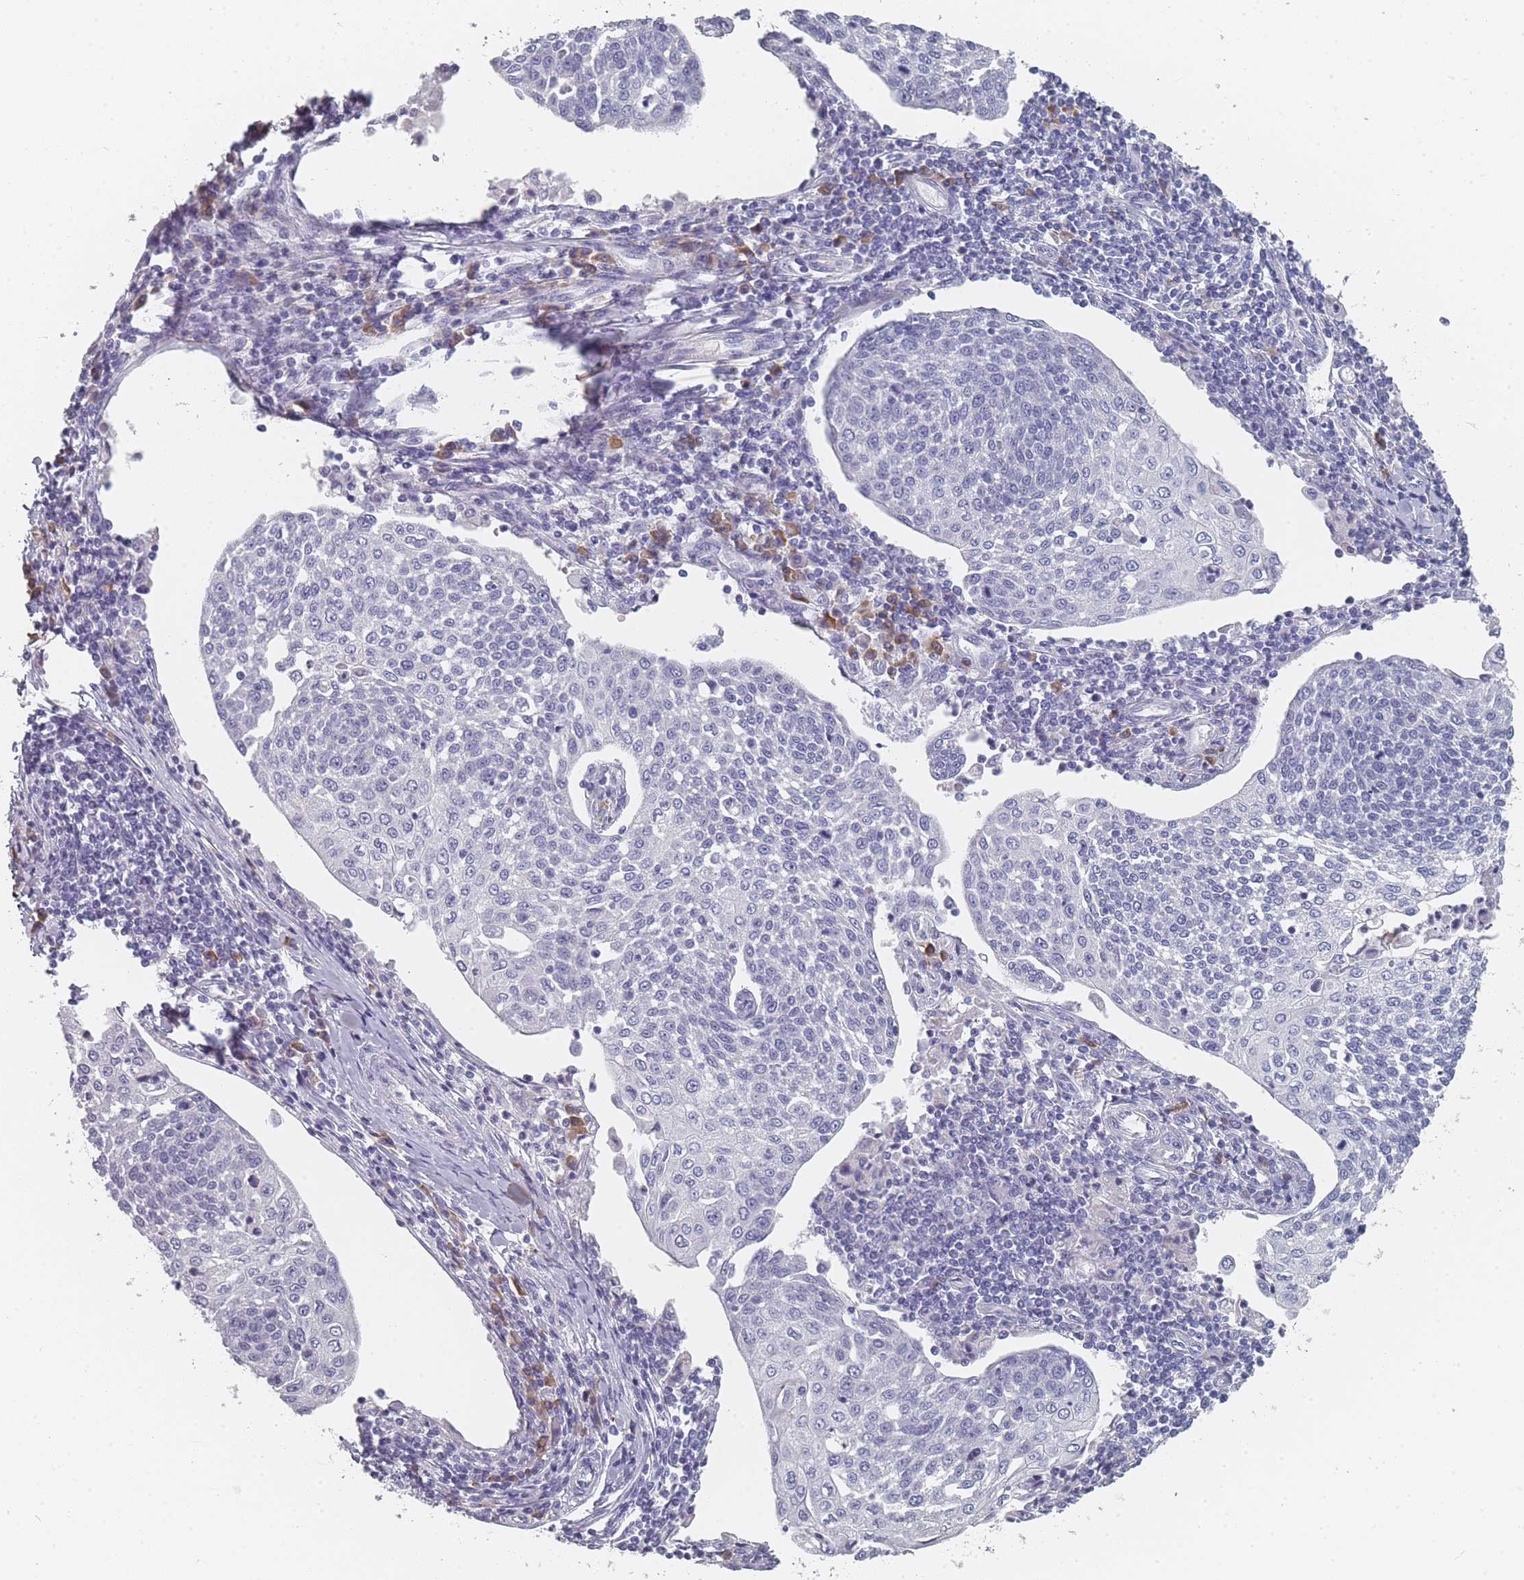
{"staining": {"intensity": "negative", "quantity": "none", "location": "none"}, "tissue": "cervical cancer", "cell_type": "Tumor cells", "image_type": "cancer", "snomed": [{"axis": "morphology", "description": "Squamous cell carcinoma, NOS"}, {"axis": "topography", "description": "Cervix"}], "caption": "IHC of human cervical cancer demonstrates no staining in tumor cells.", "gene": "SLC35E4", "patient": {"sex": "female", "age": 34}}